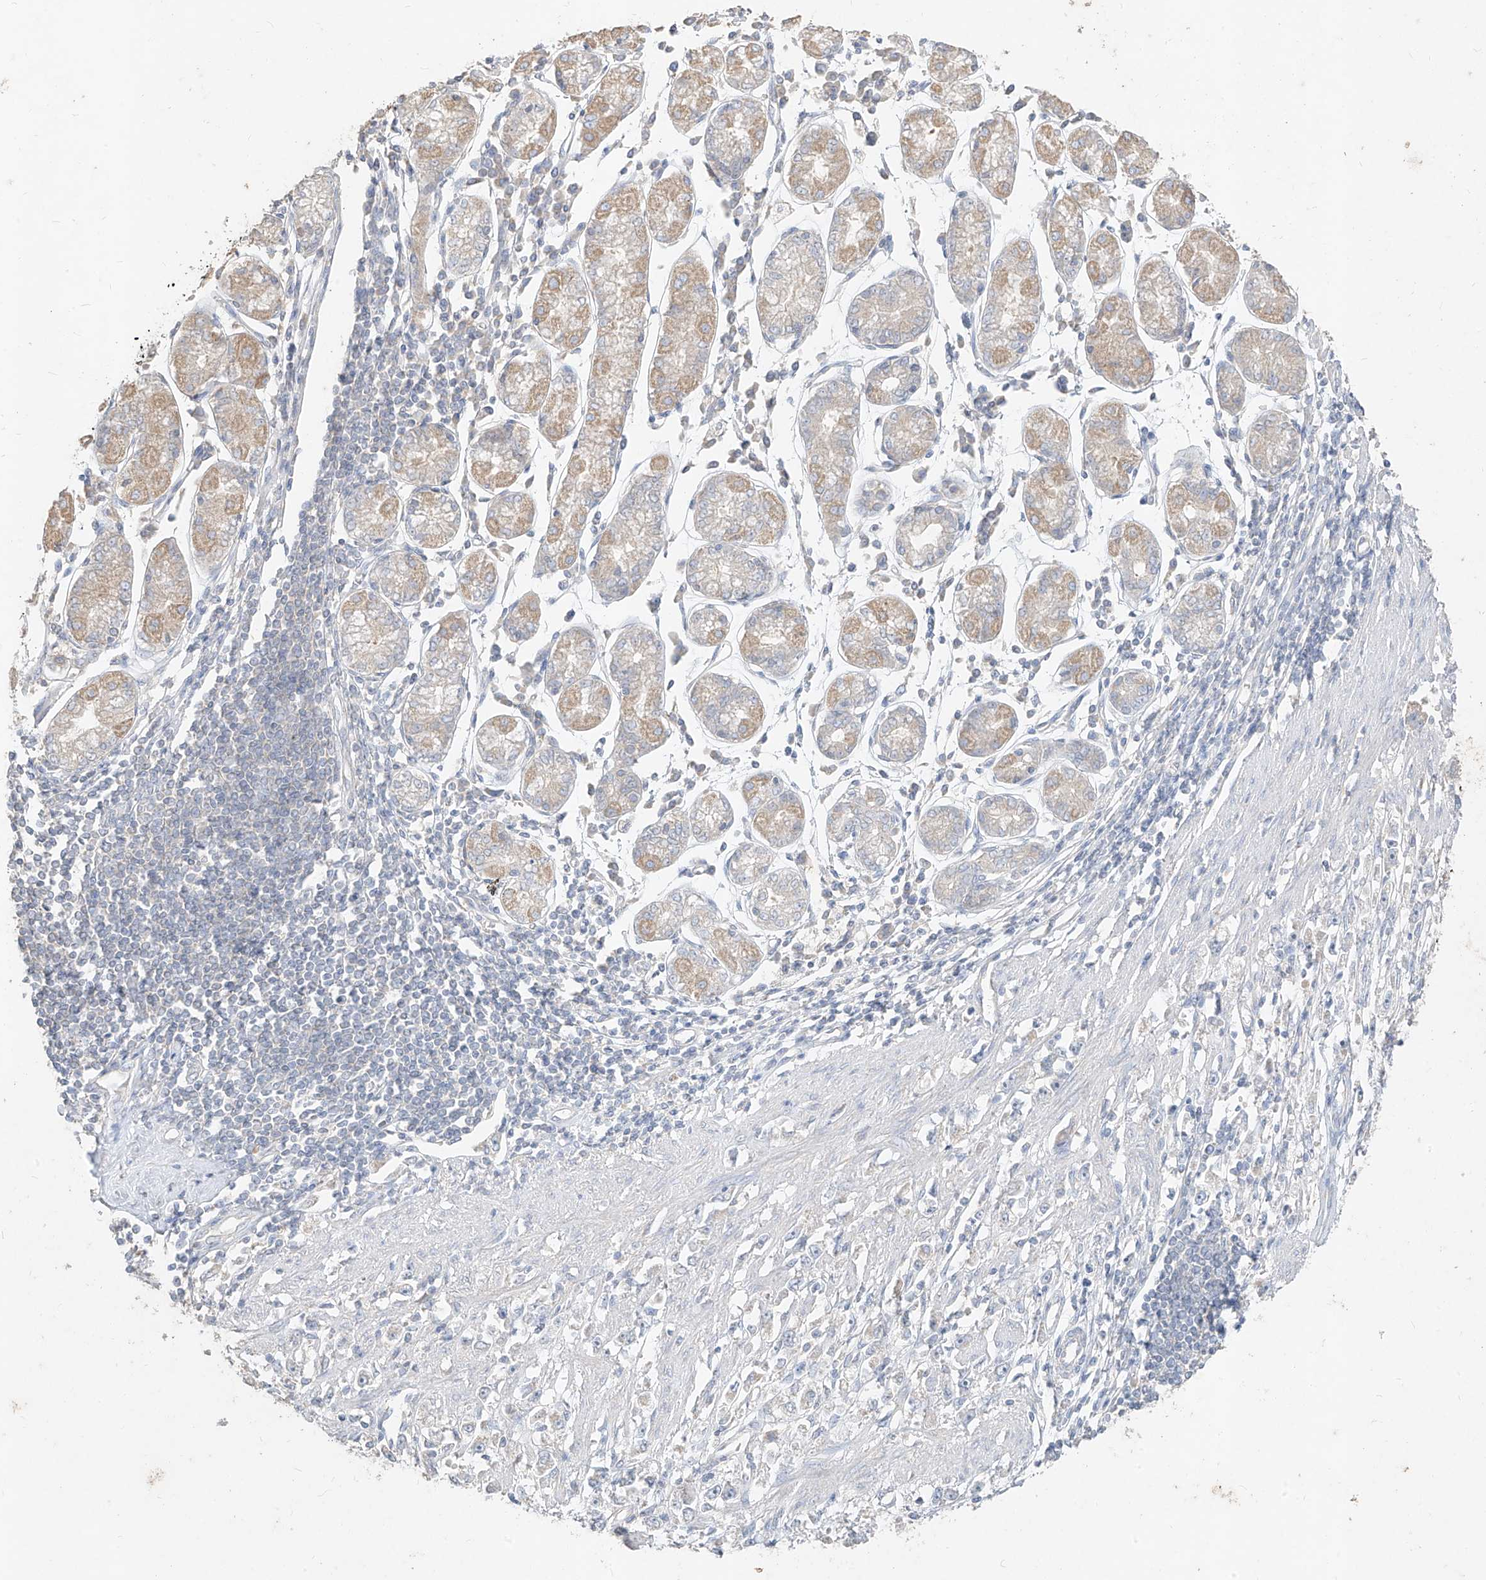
{"staining": {"intensity": "negative", "quantity": "none", "location": "none"}, "tissue": "stomach cancer", "cell_type": "Tumor cells", "image_type": "cancer", "snomed": [{"axis": "morphology", "description": "Adenocarcinoma, NOS"}, {"axis": "topography", "description": "Stomach"}], "caption": "Tumor cells show no significant expression in adenocarcinoma (stomach).", "gene": "ZZEF1", "patient": {"sex": "female", "age": 59}}